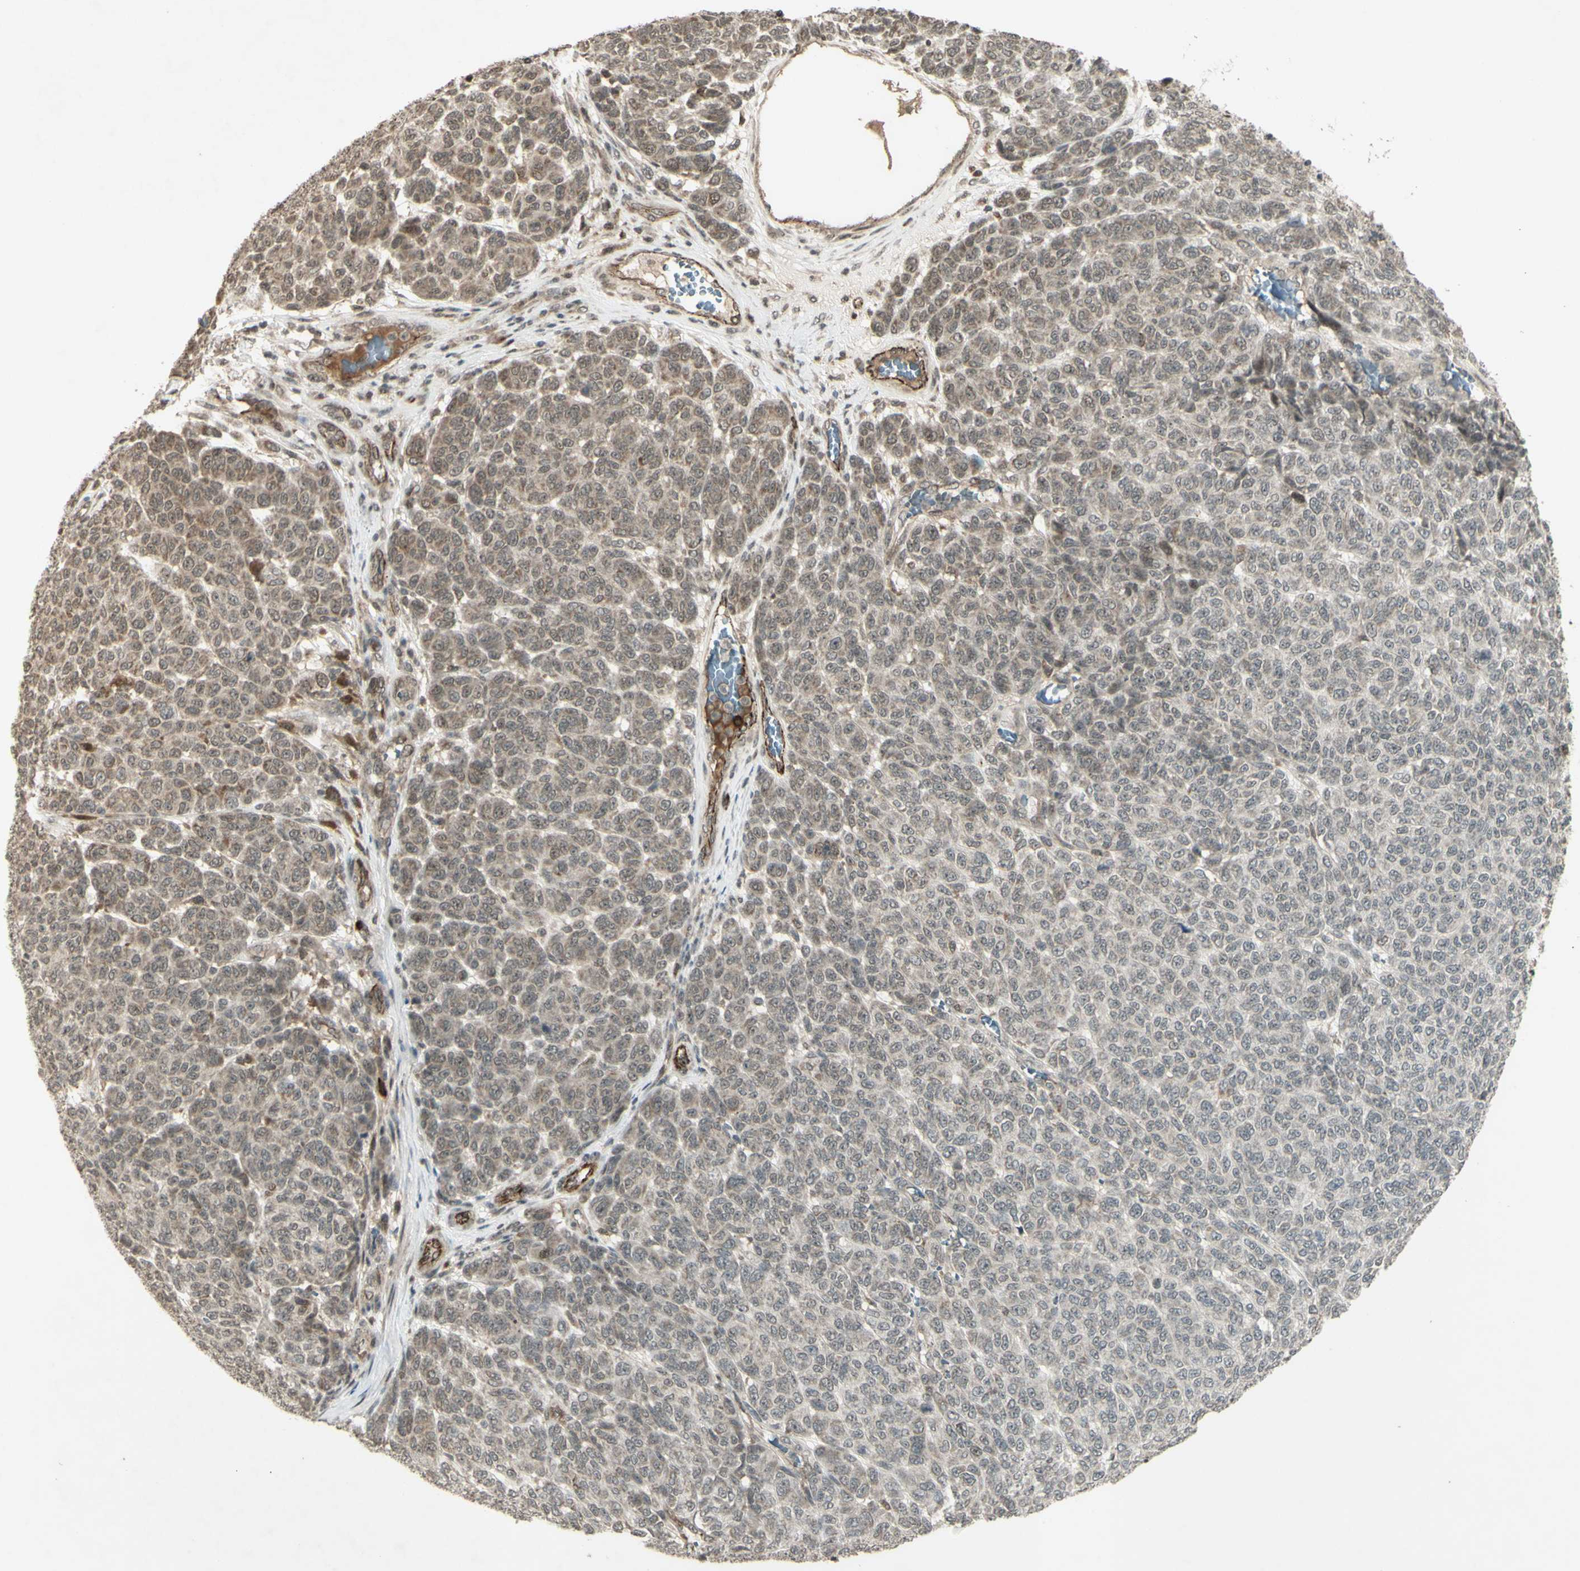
{"staining": {"intensity": "weak", "quantity": "25%-75%", "location": "cytoplasmic/membranous"}, "tissue": "melanoma", "cell_type": "Tumor cells", "image_type": "cancer", "snomed": [{"axis": "morphology", "description": "Malignant melanoma, NOS"}, {"axis": "topography", "description": "Skin"}], "caption": "Weak cytoplasmic/membranous staining is seen in approximately 25%-75% of tumor cells in melanoma. (DAB IHC with brightfield microscopy, high magnification).", "gene": "BLNK", "patient": {"sex": "male", "age": 59}}